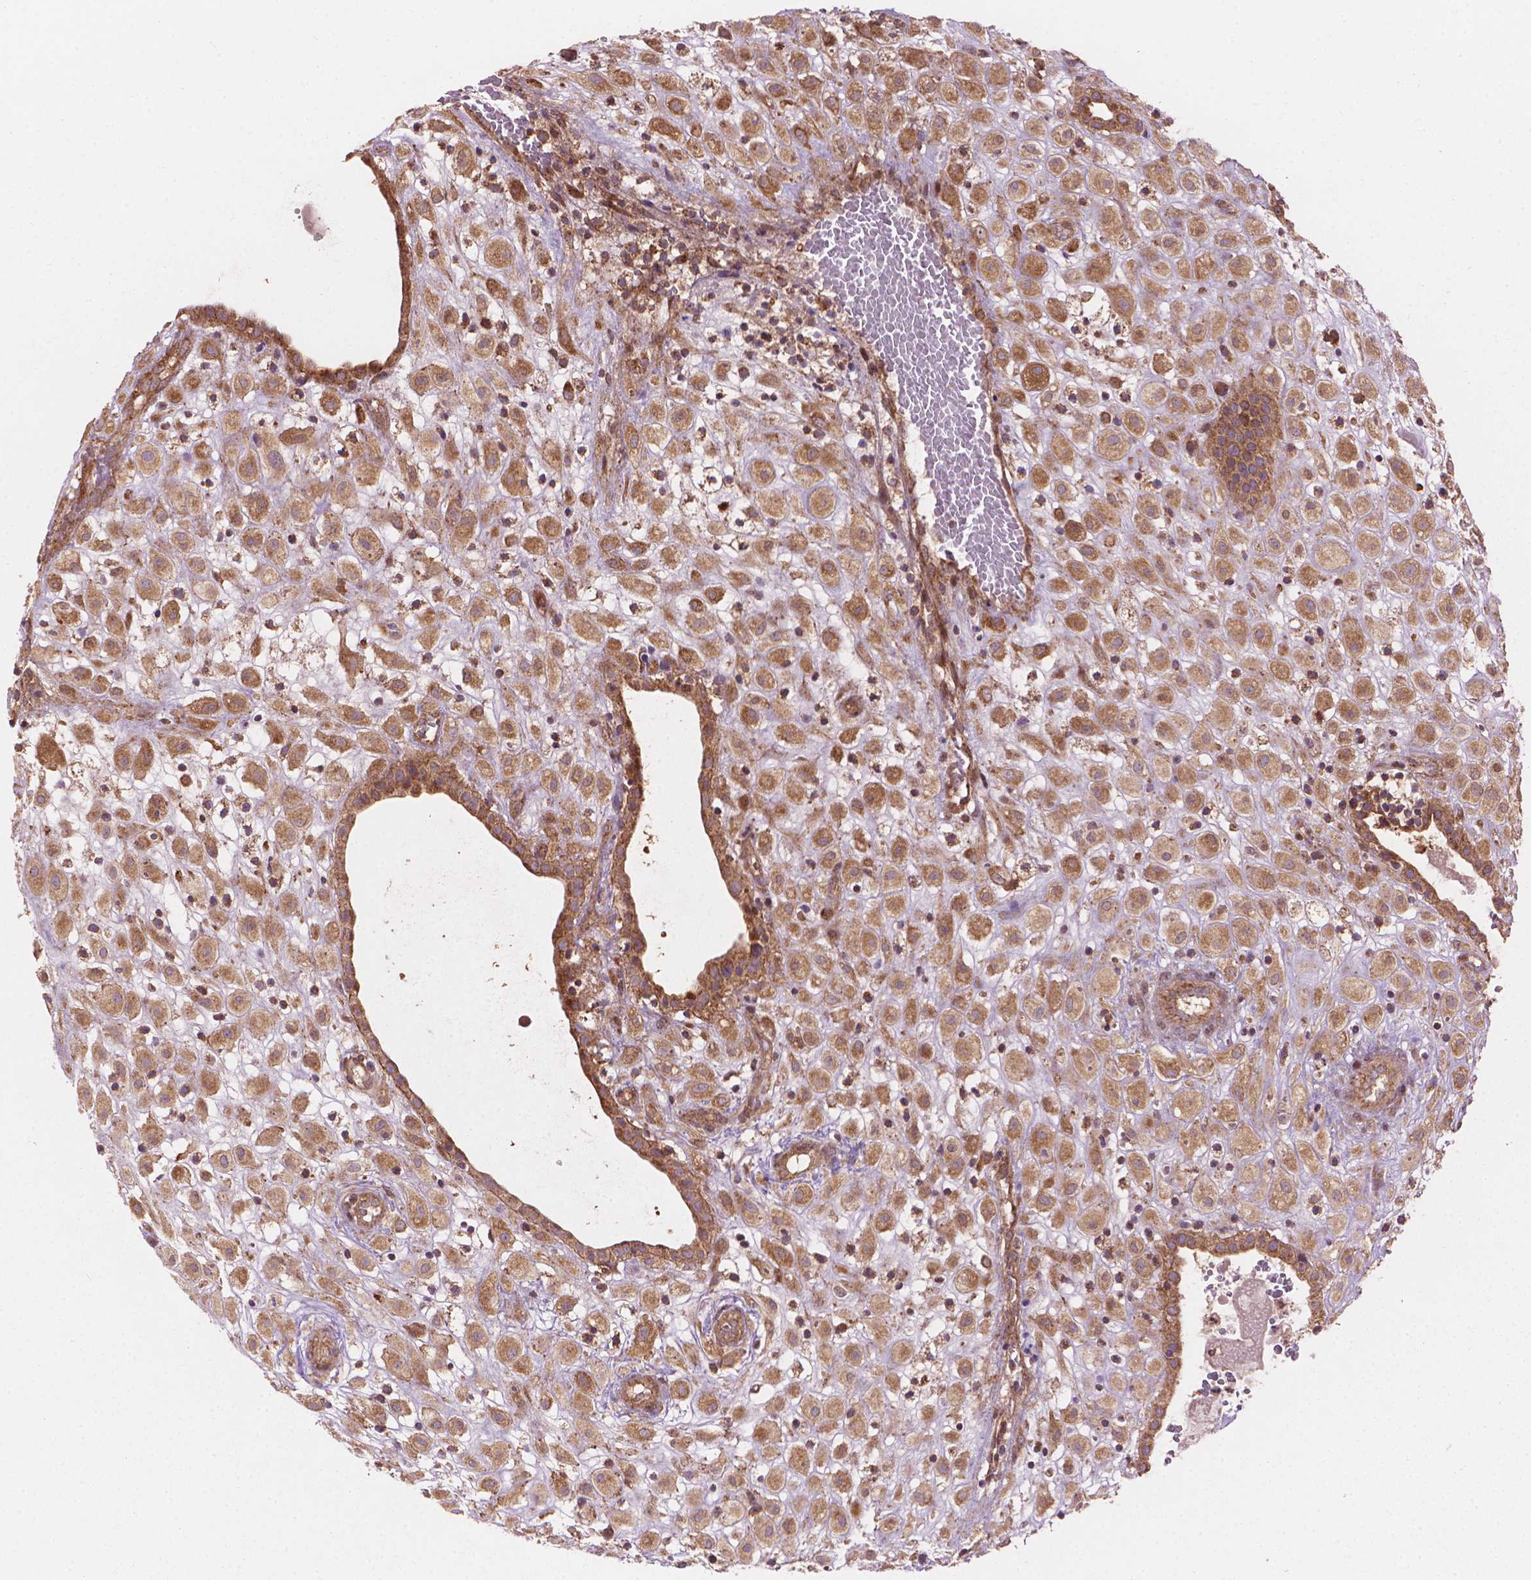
{"staining": {"intensity": "weak", "quantity": ">75%", "location": "cytoplasmic/membranous"}, "tissue": "placenta", "cell_type": "Decidual cells", "image_type": "normal", "snomed": [{"axis": "morphology", "description": "Normal tissue, NOS"}, {"axis": "topography", "description": "Placenta"}], "caption": "High-magnification brightfield microscopy of benign placenta stained with DAB (3,3'-diaminobenzidine) (brown) and counterstained with hematoxylin (blue). decidual cells exhibit weak cytoplasmic/membranous expression is present in approximately>75% of cells. The staining is performed using DAB brown chromogen to label protein expression. The nuclei are counter-stained blue using hematoxylin.", "gene": "VARS2", "patient": {"sex": "female", "age": 24}}